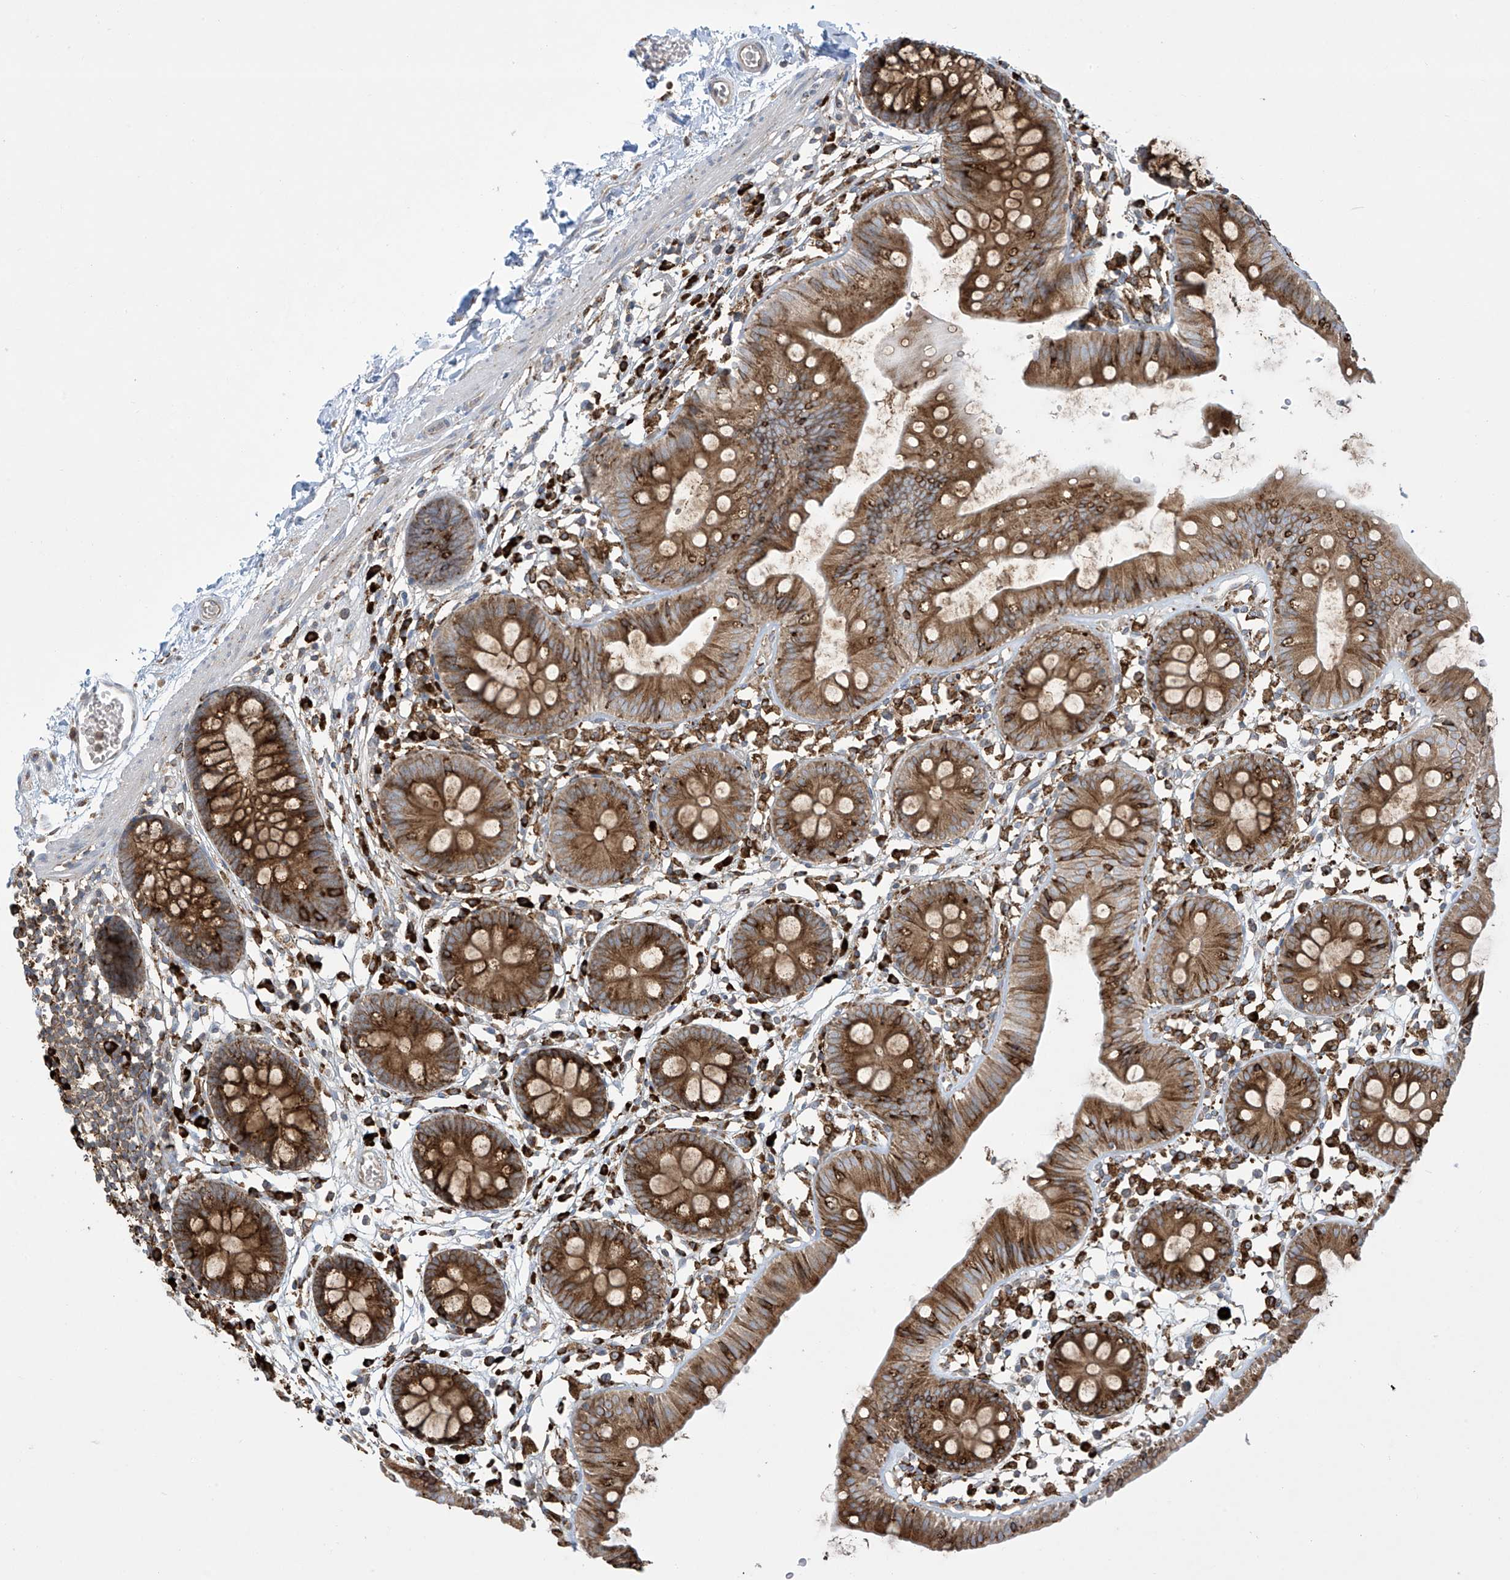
{"staining": {"intensity": "weak", "quantity": ">75%", "location": "cytoplasmic/membranous"}, "tissue": "colon", "cell_type": "Endothelial cells", "image_type": "normal", "snomed": [{"axis": "morphology", "description": "Normal tissue, NOS"}, {"axis": "topography", "description": "Colon"}], "caption": "Protein expression analysis of unremarkable colon shows weak cytoplasmic/membranous staining in about >75% of endothelial cells.", "gene": "MX1", "patient": {"sex": "male", "age": 56}}